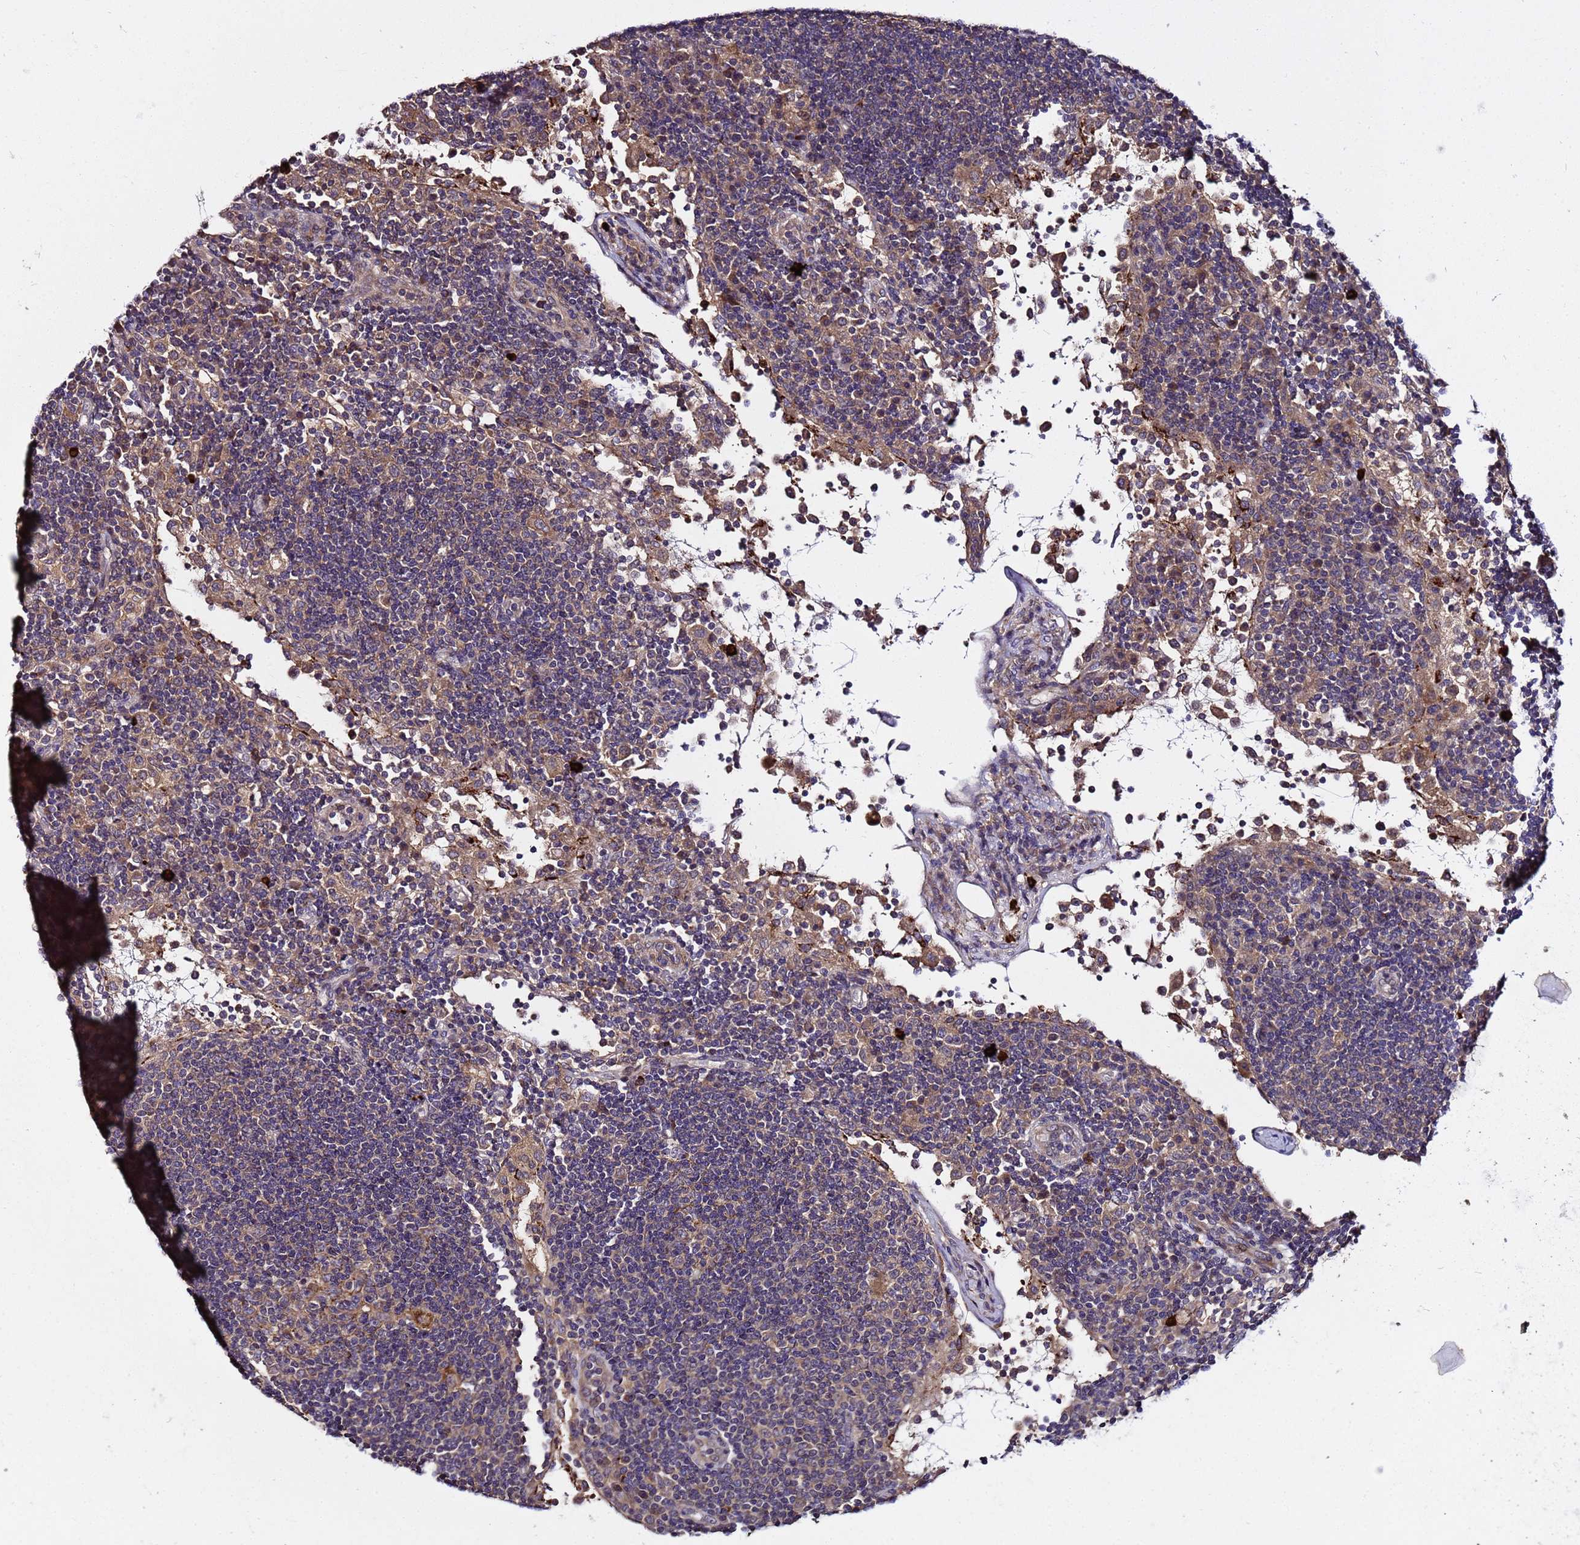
{"staining": {"intensity": "weak", "quantity": "25%-75%", "location": "cytoplasmic/membranous"}, "tissue": "lymph node", "cell_type": "Non-germinal center cells", "image_type": "normal", "snomed": [{"axis": "morphology", "description": "Normal tissue, NOS"}, {"axis": "topography", "description": "Lymph node"}], "caption": "Protein staining by immunohistochemistry shows weak cytoplasmic/membranous expression in approximately 25%-75% of non-germinal center cells in benign lymph node.", "gene": "PLXDC2", "patient": {"sex": "female", "age": 53}}